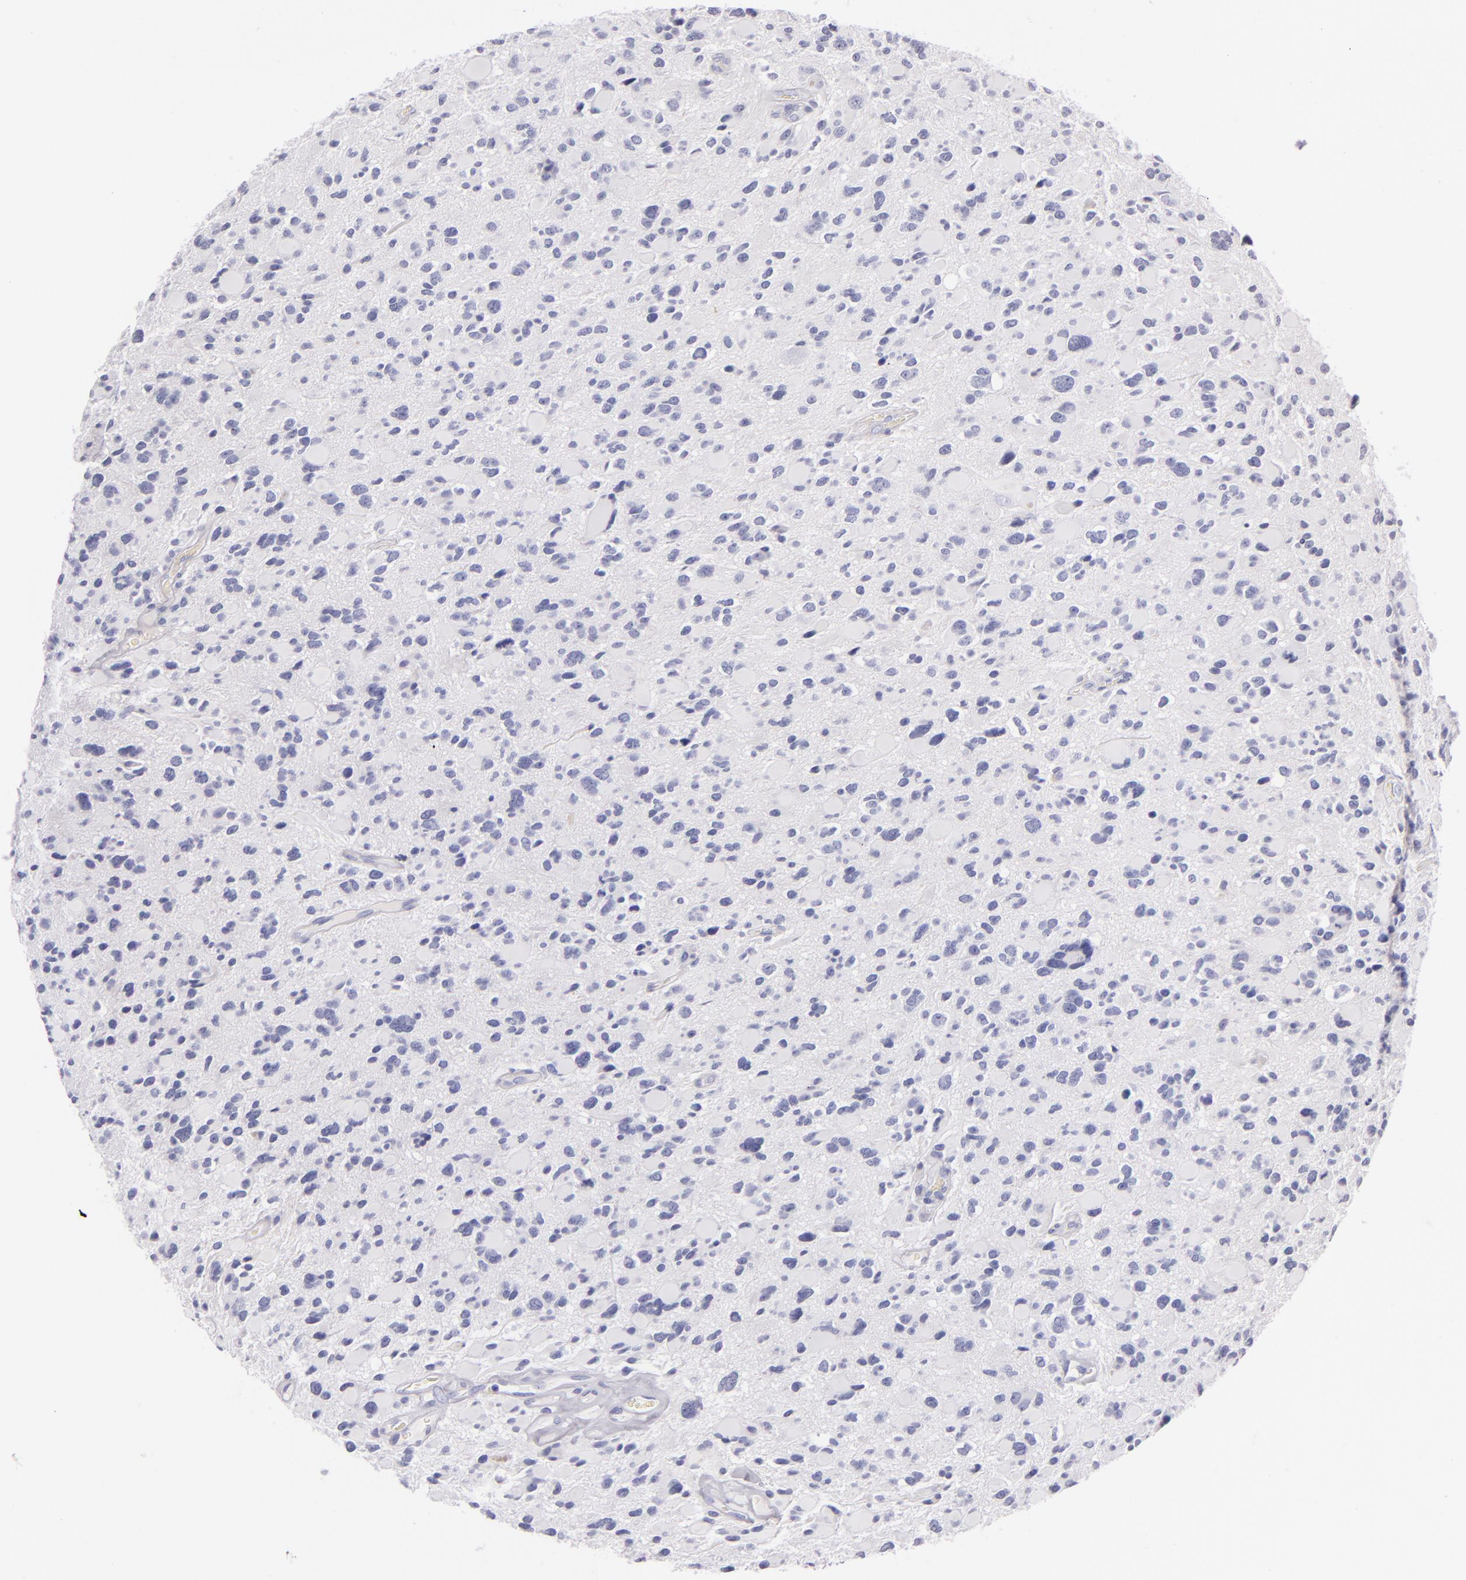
{"staining": {"intensity": "negative", "quantity": "none", "location": "none"}, "tissue": "glioma", "cell_type": "Tumor cells", "image_type": "cancer", "snomed": [{"axis": "morphology", "description": "Glioma, malignant, High grade"}, {"axis": "topography", "description": "Brain"}], "caption": "Image shows no significant protein staining in tumor cells of glioma.", "gene": "CD207", "patient": {"sex": "female", "age": 37}}